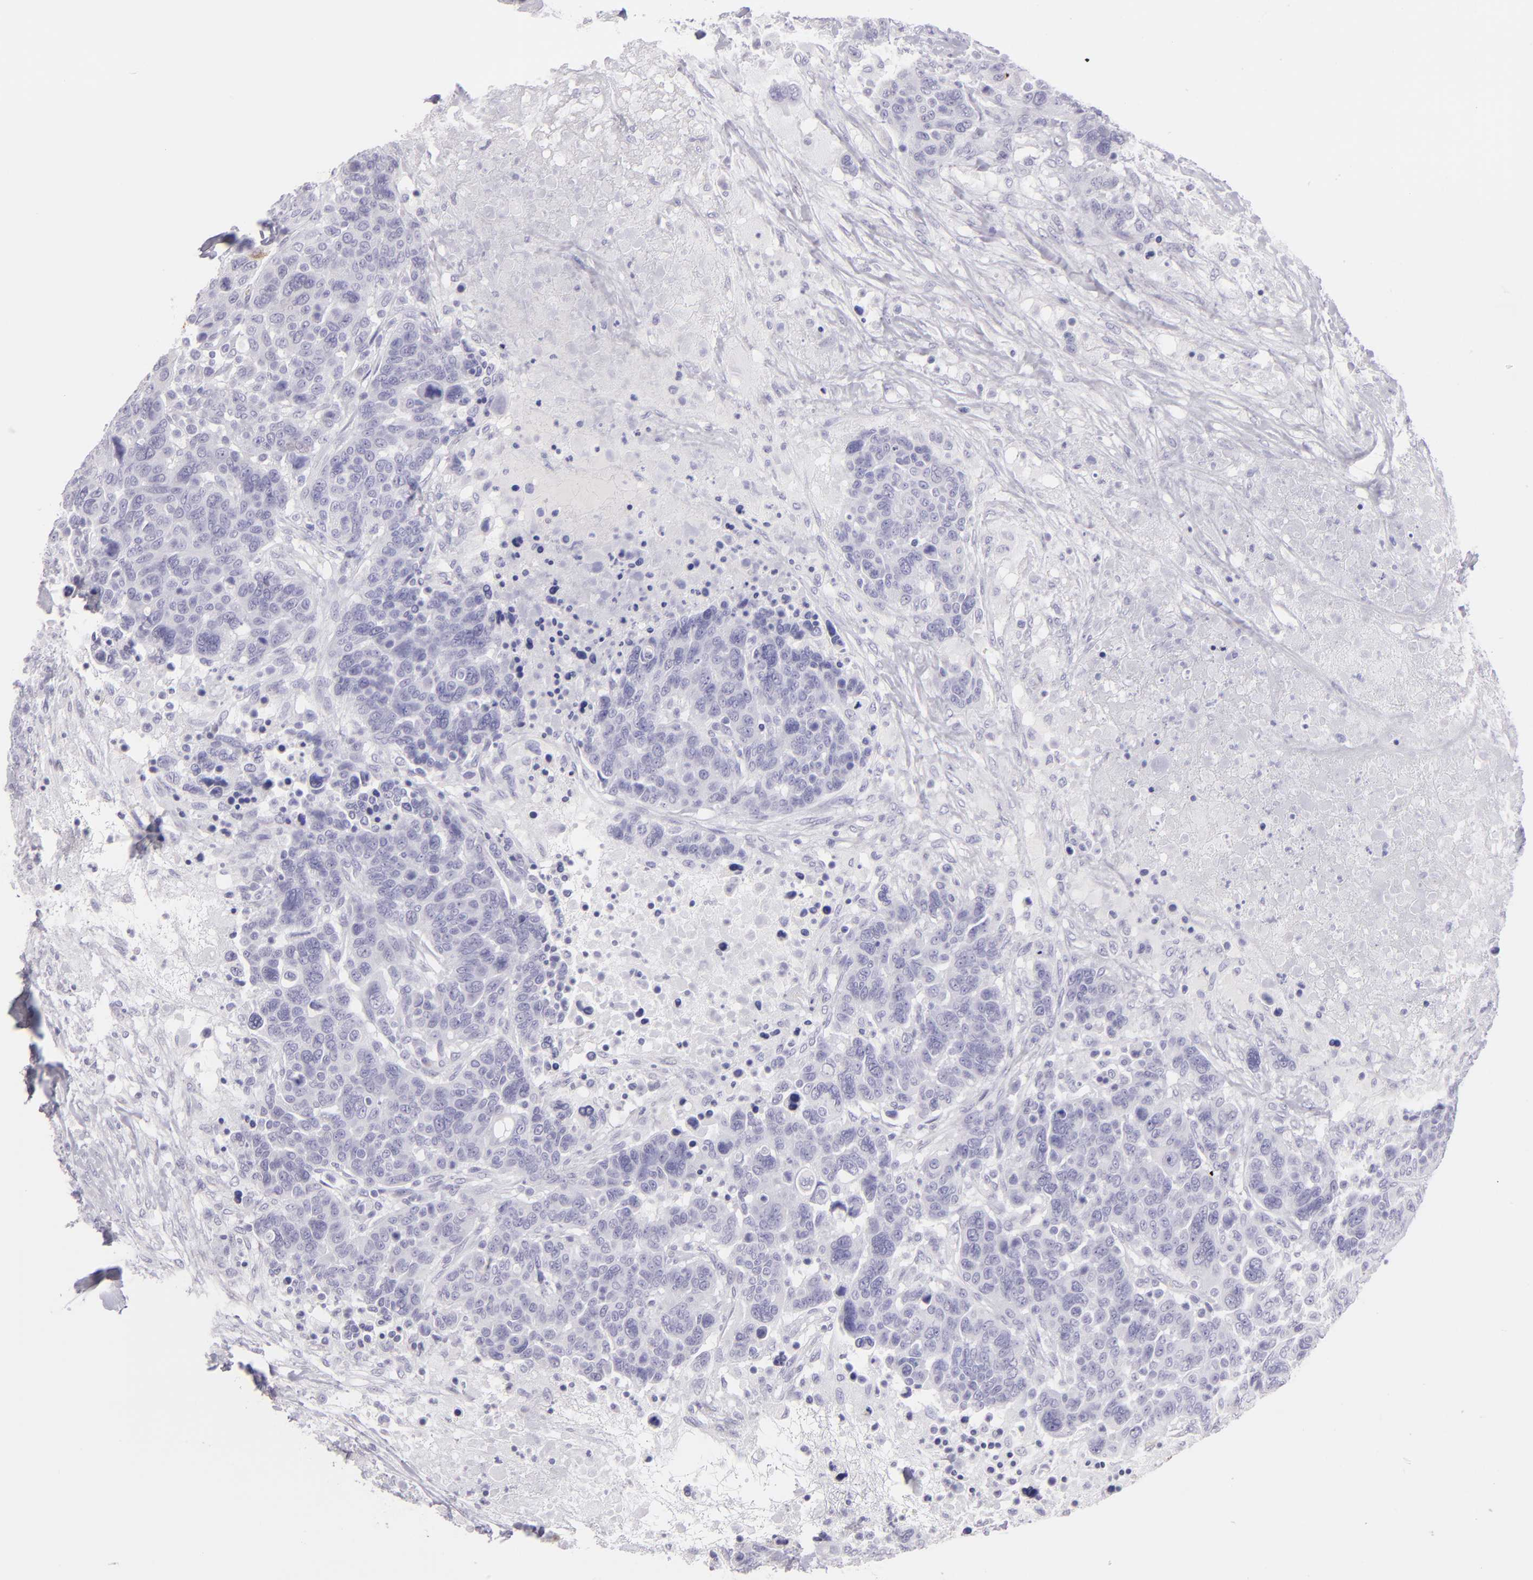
{"staining": {"intensity": "strong", "quantity": "<25%", "location": "cytoplasmic/membranous"}, "tissue": "breast cancer", "cell_type": "Tumor cells", "image_type": "cancer", "snomed": [{"axis": "morphology", "description": "Duct carcinoma"}, {"axis": "topography", "description": "Breast"}], "caption": "Tumor cells demonstrate medium levels of strong cytoplasmic/membranous staining in about <25% of cells in breast invasive ductal carcinoma. The staining is performed using DAB brown chromogen to label protein expression. The nuclei are counter-stained blue using hematoxylin.", "gene": "MUC5AC", "patient": {"sex": "female", "age": 37}}